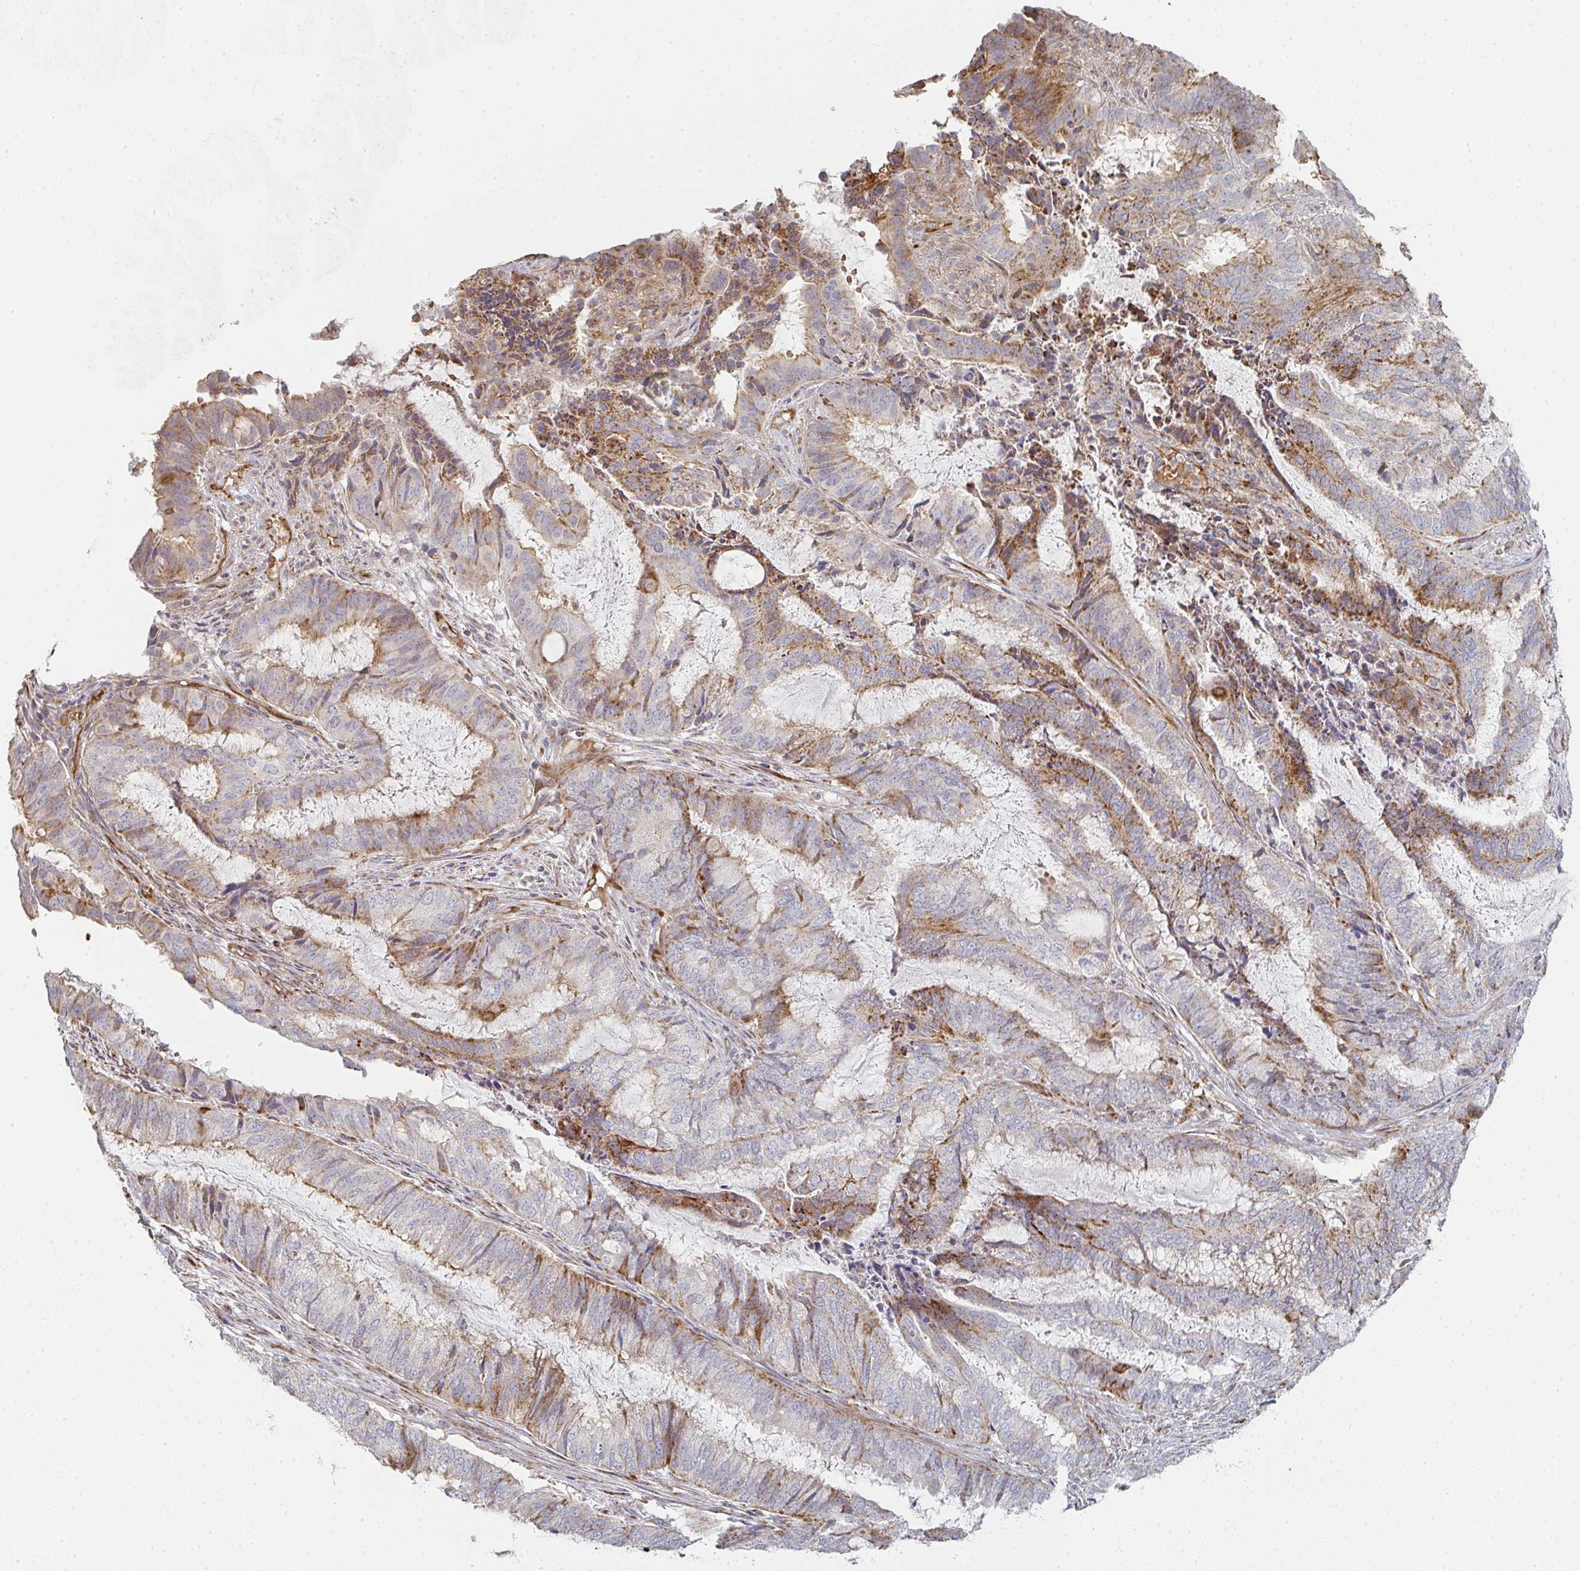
{"staining": {"intensity": "moderate", "quantity": "25%-75%", "location": "cytoplasmic/membranous"}, "tissue": "endometrial cancer", "cell_type": "Tumor cells", "image_type": "cancer", "snomed": [{"axis": "morphology", "description": "Adenocarcinoma, NOS"}, {"axis": "topography", "description": "Endometrium"}], "caption": "Protein analysis of adenocarcinoma (endometrial) tissue shows moderate cytoplasmic/membranous staining in approximately 25%-75% of tumor cells.", "gene": "ZNF526", "patient": {"sex": "female", "age": 51}}